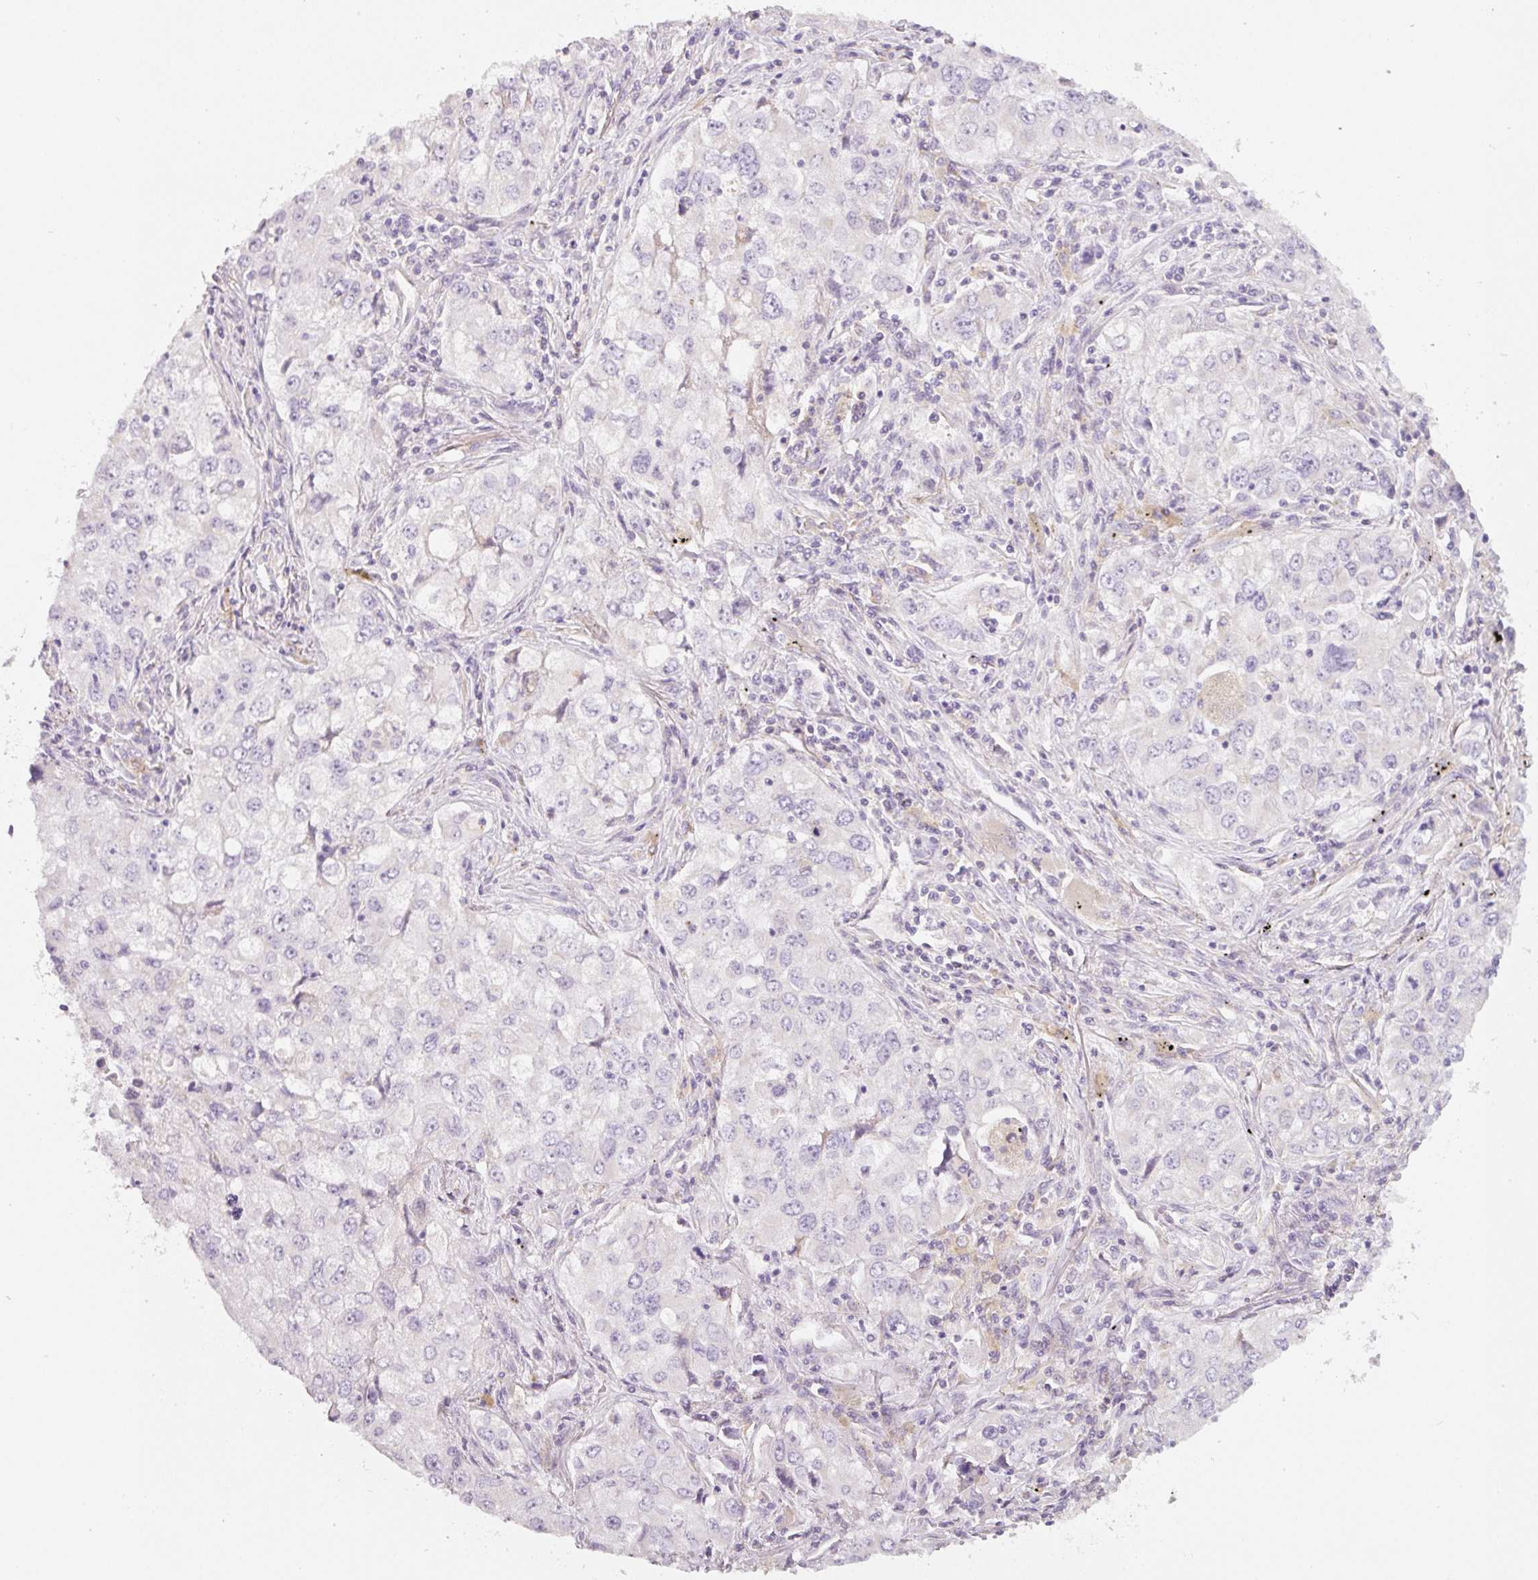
{"staining": {"intensity": "negative", "quantity": "none", "location": "none"}, "tissue": "lung cancer", "cell_type": "Tumor cells", "image_type": "cancer", "snomed": [{"axis": "morphology", "description": "Adenocarcinoma, NOS"}, {"axis": "morphology", "description": "Adenocarcinoma, metastatic, NOS"}, {"axis": "topography", "description": "Lymph node"}, {"axis": "topography", "description": "Lung"}], "caption": "Tumor cells are negative for brown protein staining in metastatic adenocarcinoma (lung).", "gene": "IQGAP2", "patient": {"sex": "female", "age": 42}}